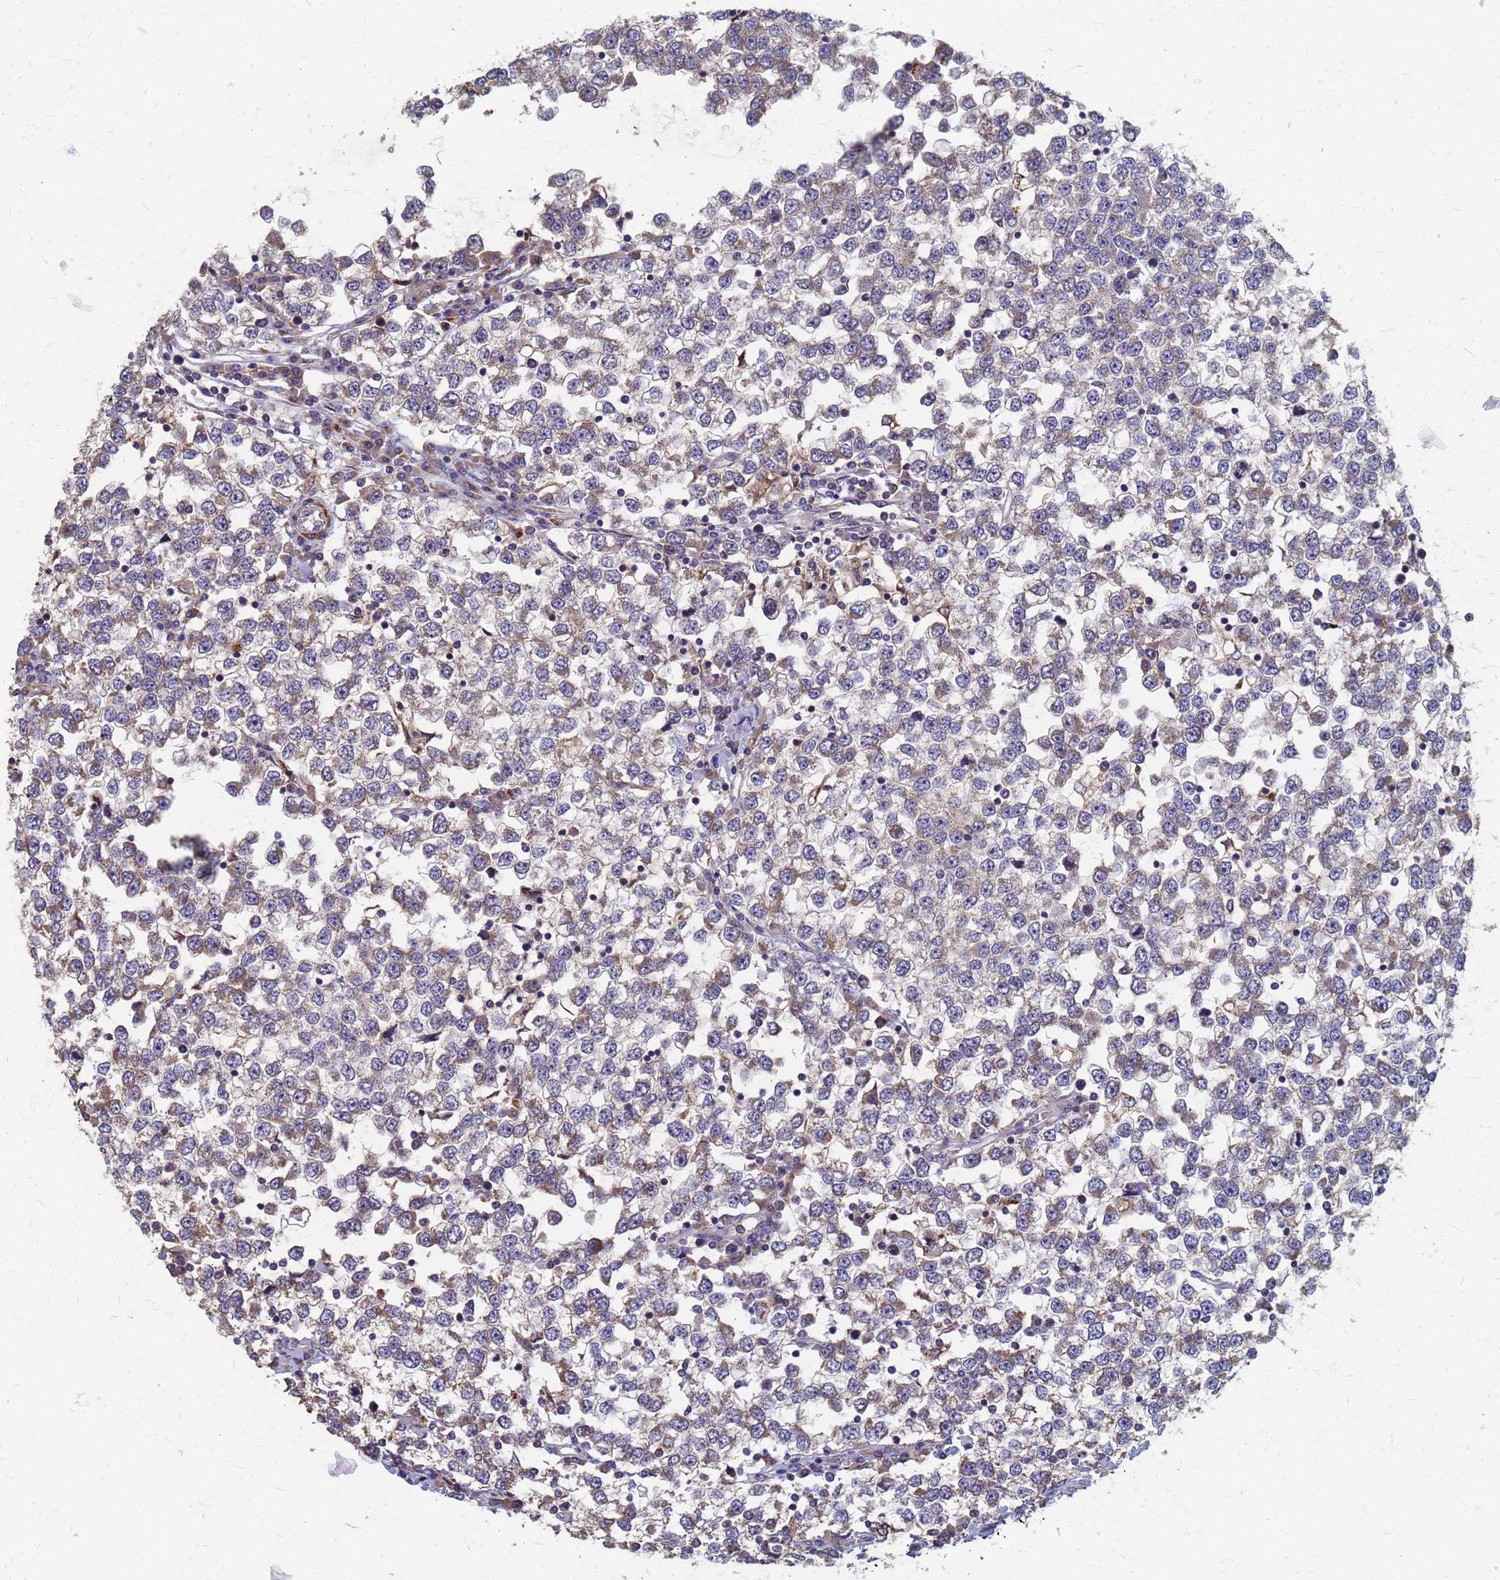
{"staining": {"intensity": "moderate", "quantity": "25%-75%", "location": "cytoplasmic/membranous"}, "tissue": "testis cancer", "cell_type": "Tumor cells", "image_type": "cancer", "snomed": [{"axis": "morphology", "description": "Seminoma, NOS"}, {"axis": "topography", "description": "Testis"}], "caption": "Brown immunohistochemical staining in human seminoma (testis) displays moderate cytoplasmic/membranous expression in about 25%-75% of tumor cells. The staining was performed using DAB (3,3'-diaminobenzidine), with brown indicating positive protein expression. Nuclei are stained blue with hematoxylin.", "gene": "ATPAF1", "patient": {"sex": "male", "age": 65}}